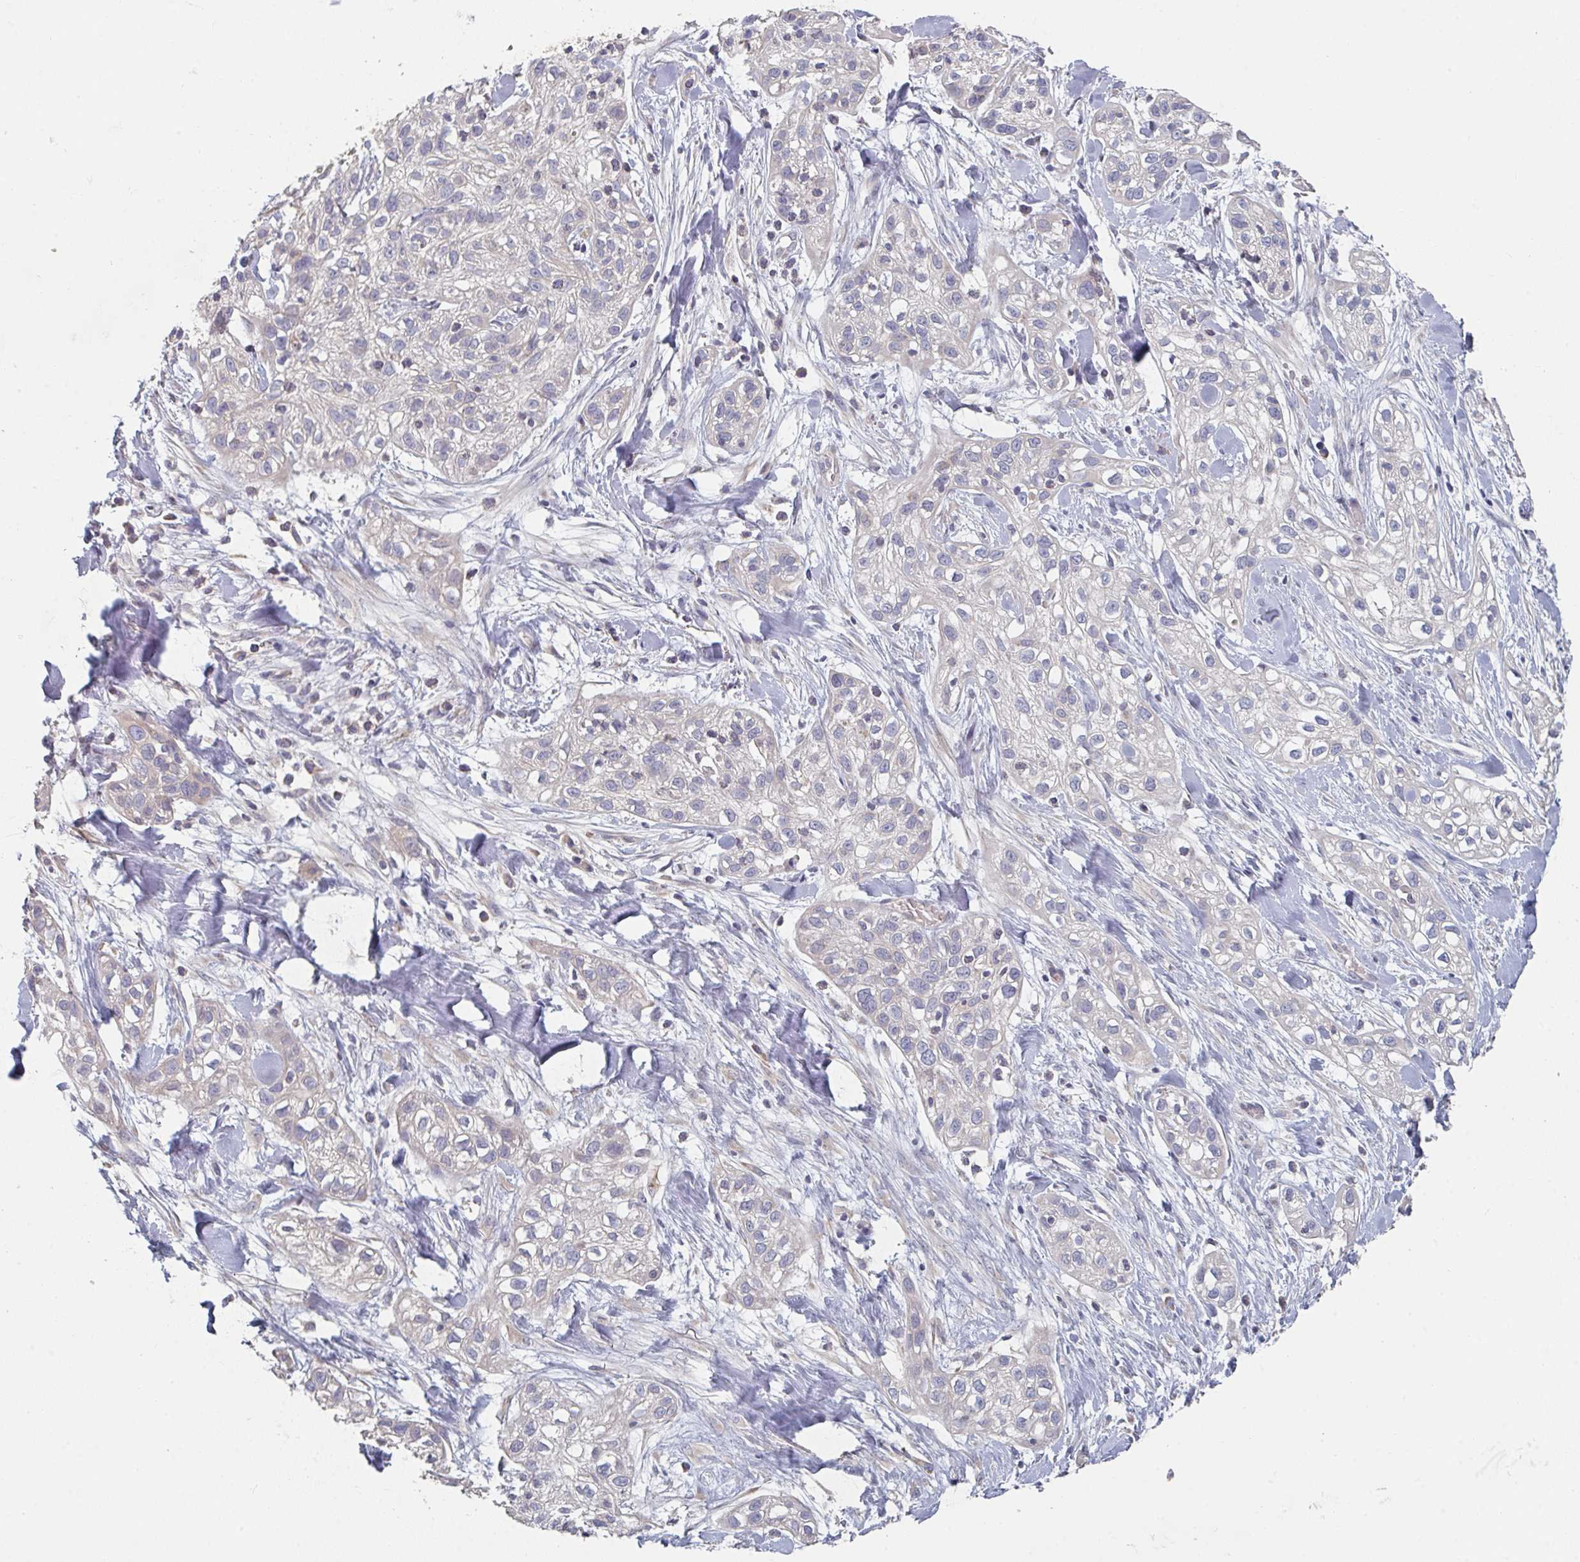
{"staining": {"intensity": "negative", "quantity": "none", "location": "none"}, "tissue": "skin cancer", "cell_type": "Tumor cells", "image_type": "cancer", "snomed": [{"axis": "morphology", "description": "Squamous cell carcinoma, NOS"}, {"axis": "topography", "description": "Skin"}], "caption": "Human skin cancer (squamous cell carcinoma) stained for a protein using immunohistochemistry displays no expression in tumor cells.", "gene": "ELOVL1", "patient": {"sex": "male", "age": 82}}